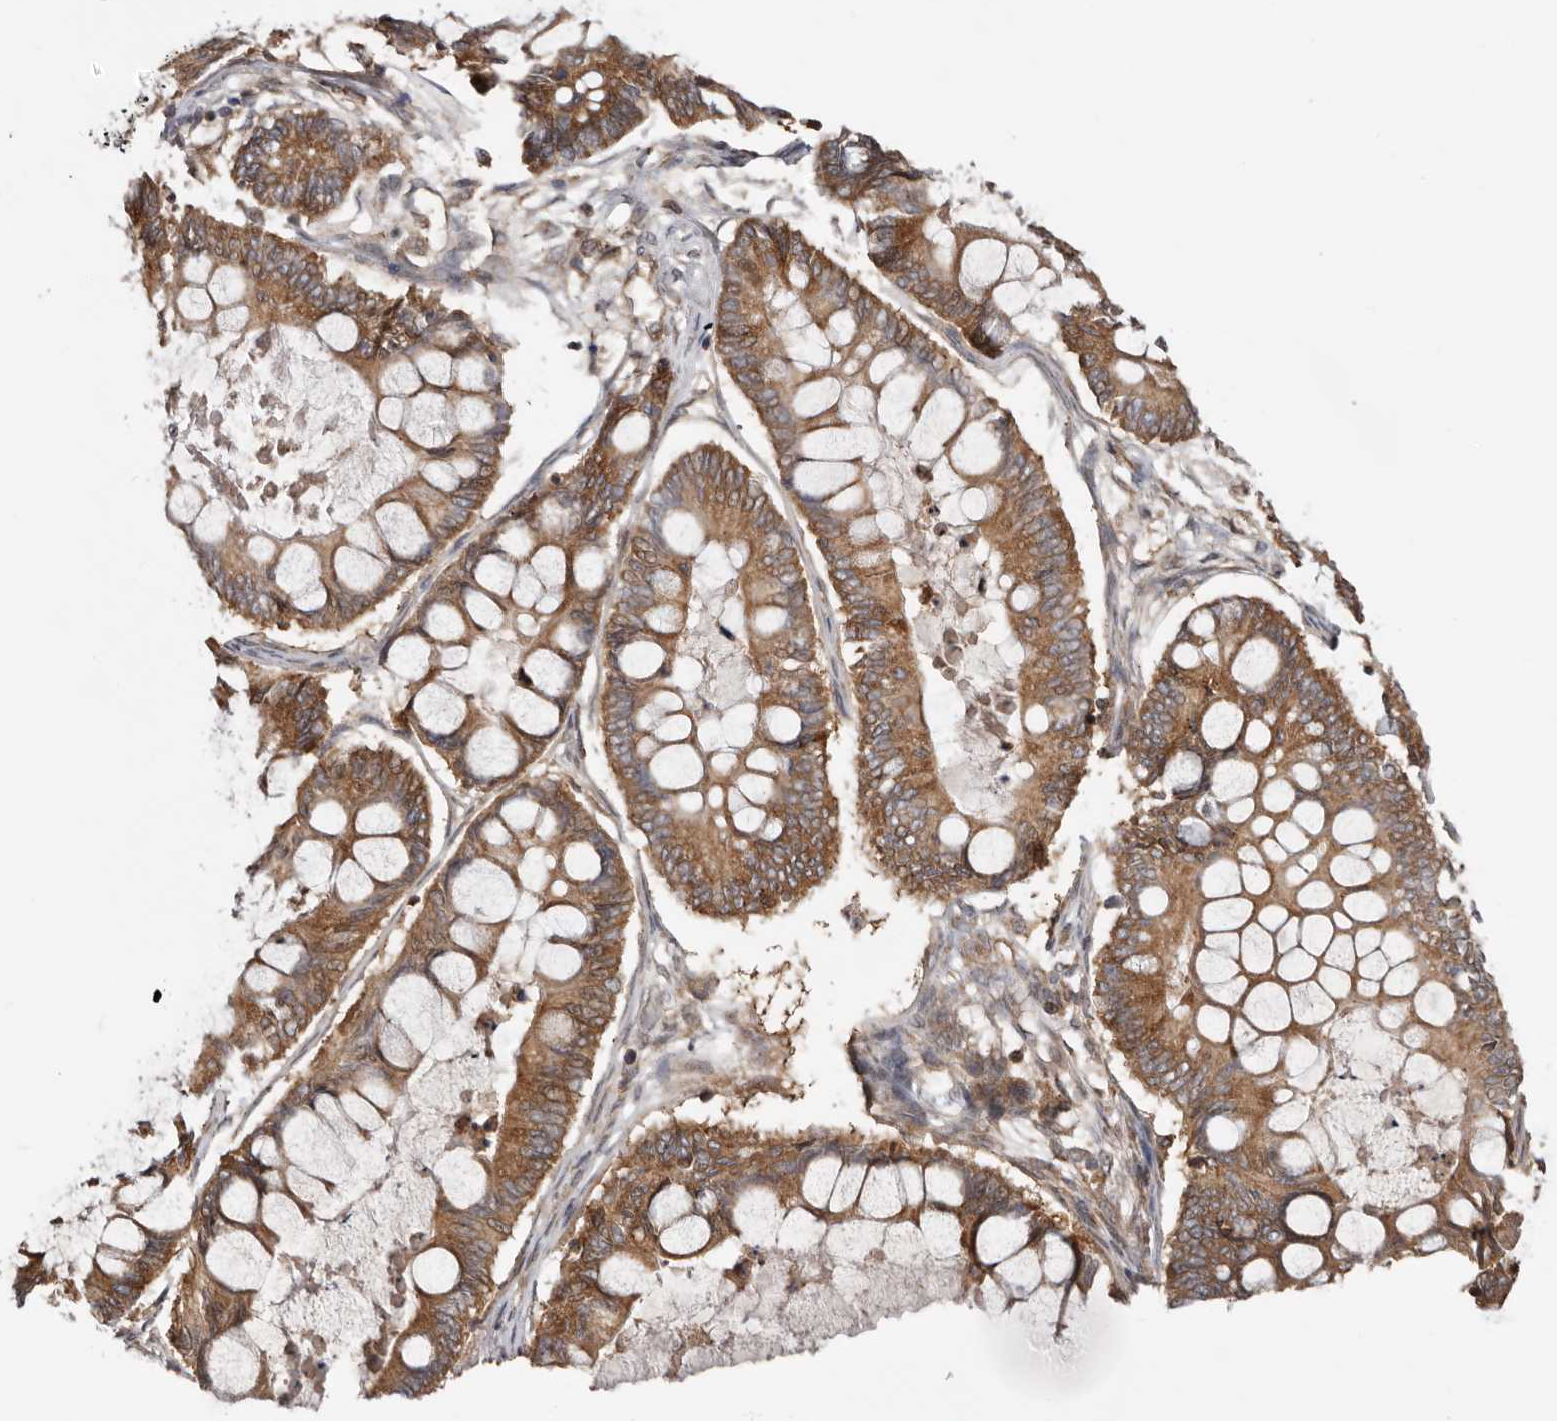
{"staining": {"intensity": "moderate", "quantity": ">75%", "location": "cytoplasmic/membranous"}, "tissue": "ovarian cancer", "cell_type": "Tumor cells", "image_type": "cancer", "snomed": [{"axis": "morphology", "description": "Cystadenocarcinoma, mucinous, NOS"}, {"axis": "topography", "description": "Ovary"}], "caption": "IHC of human ovarian mucinous cystadenocarcinoma shows medium levels of moderate cytoplasmic/membranous staining in approximately >75% of tumor cells.", "gene": "TMUB1", "patient": {"sex": "female", "age": 61}}